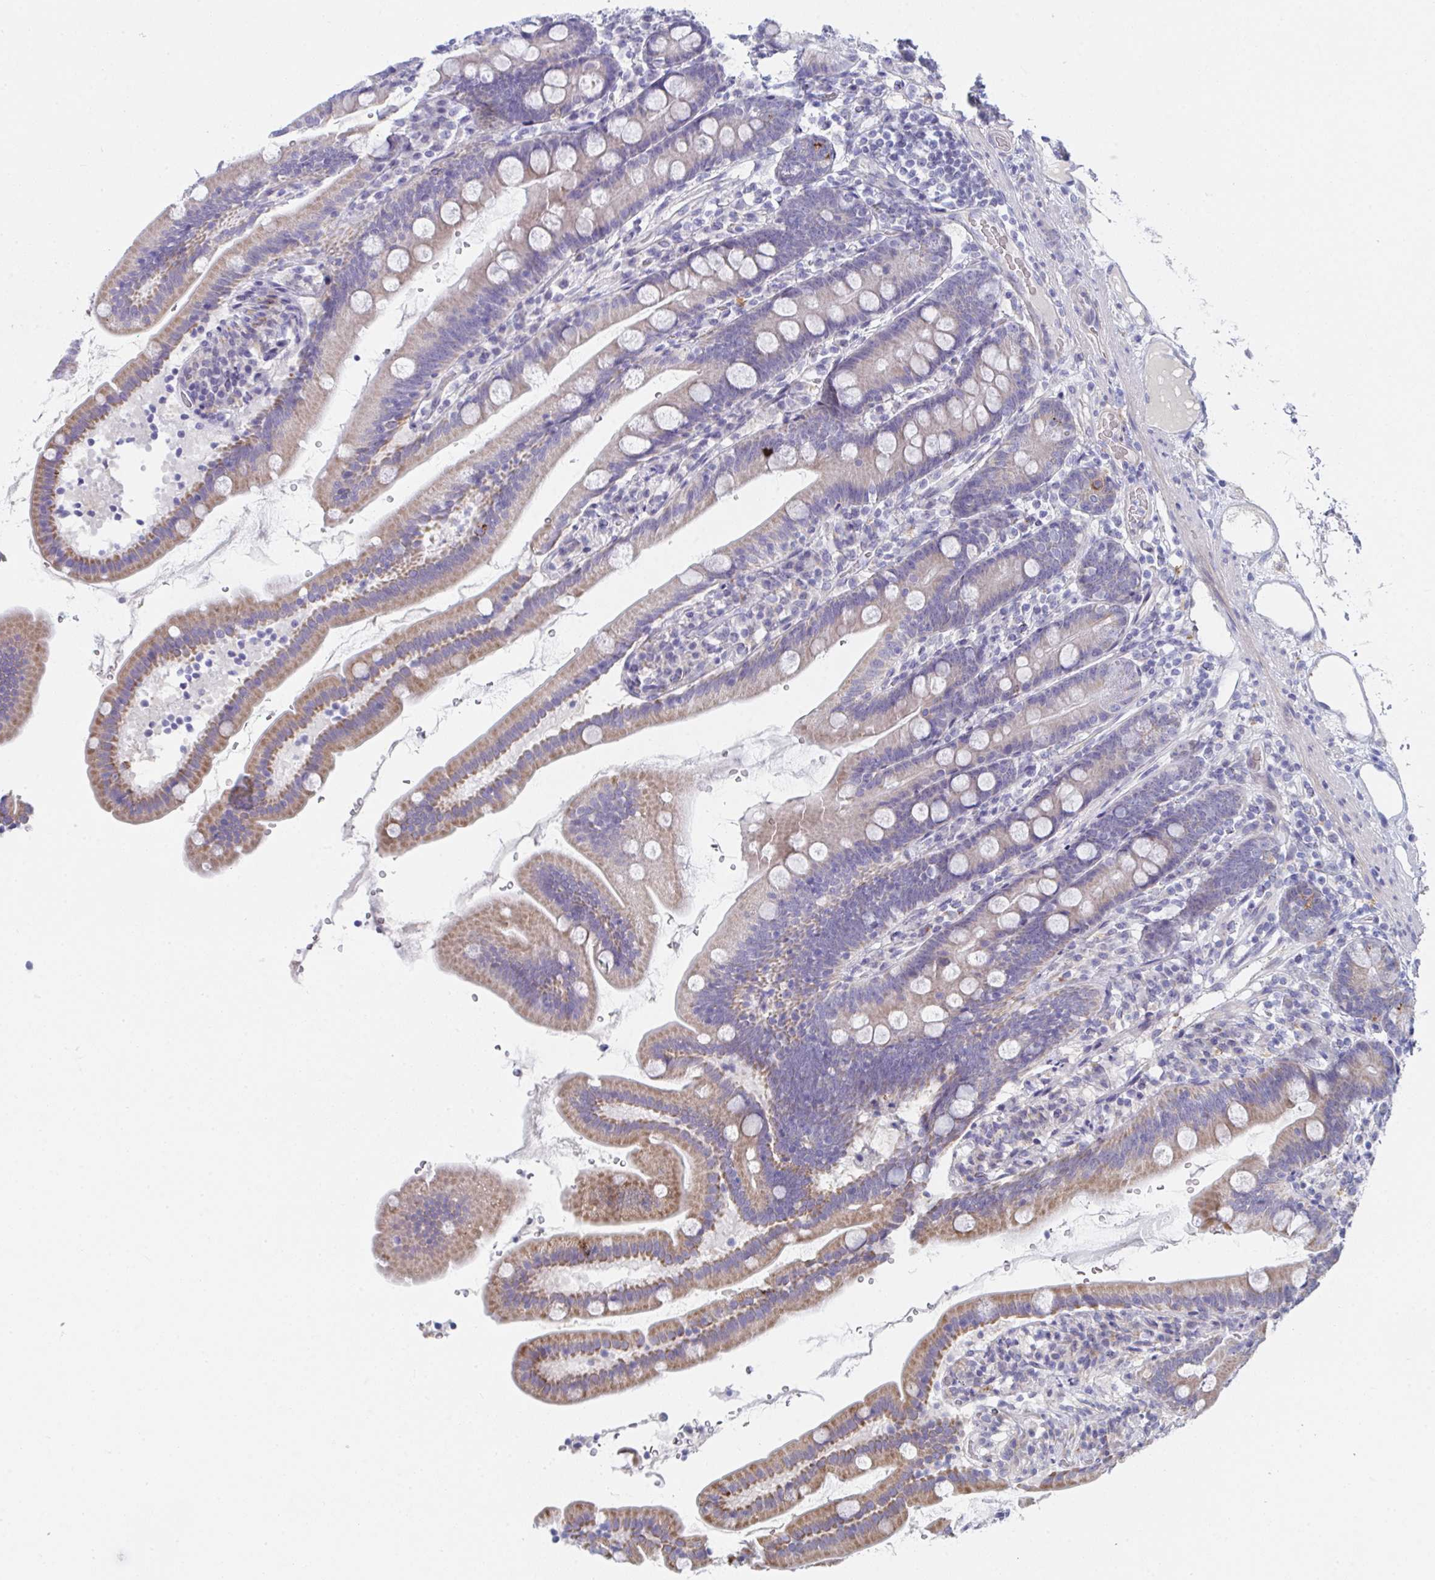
{"staining": {"intensity": "moderate", "quantity": "25%-75%", "location": "cytoplasmic/membranous"}, "tissue": "duodenum", "cell_type": "Glandular cells", "image_type": "normal", "snomed": [{"axis": "morphology", "description": "Normal tissue, NOS"}, {"axis": "topography", "description": "Duodenum"}], "caption": "An immunohistochemistry photomicrograph of normal tissue is shown. Protein staining in brown labels moderate cytoplasmic/membranous positivity in duodenum within glandular cells.", "gene": "VWDE", "patient": {"sex": "female", "age": 67}}